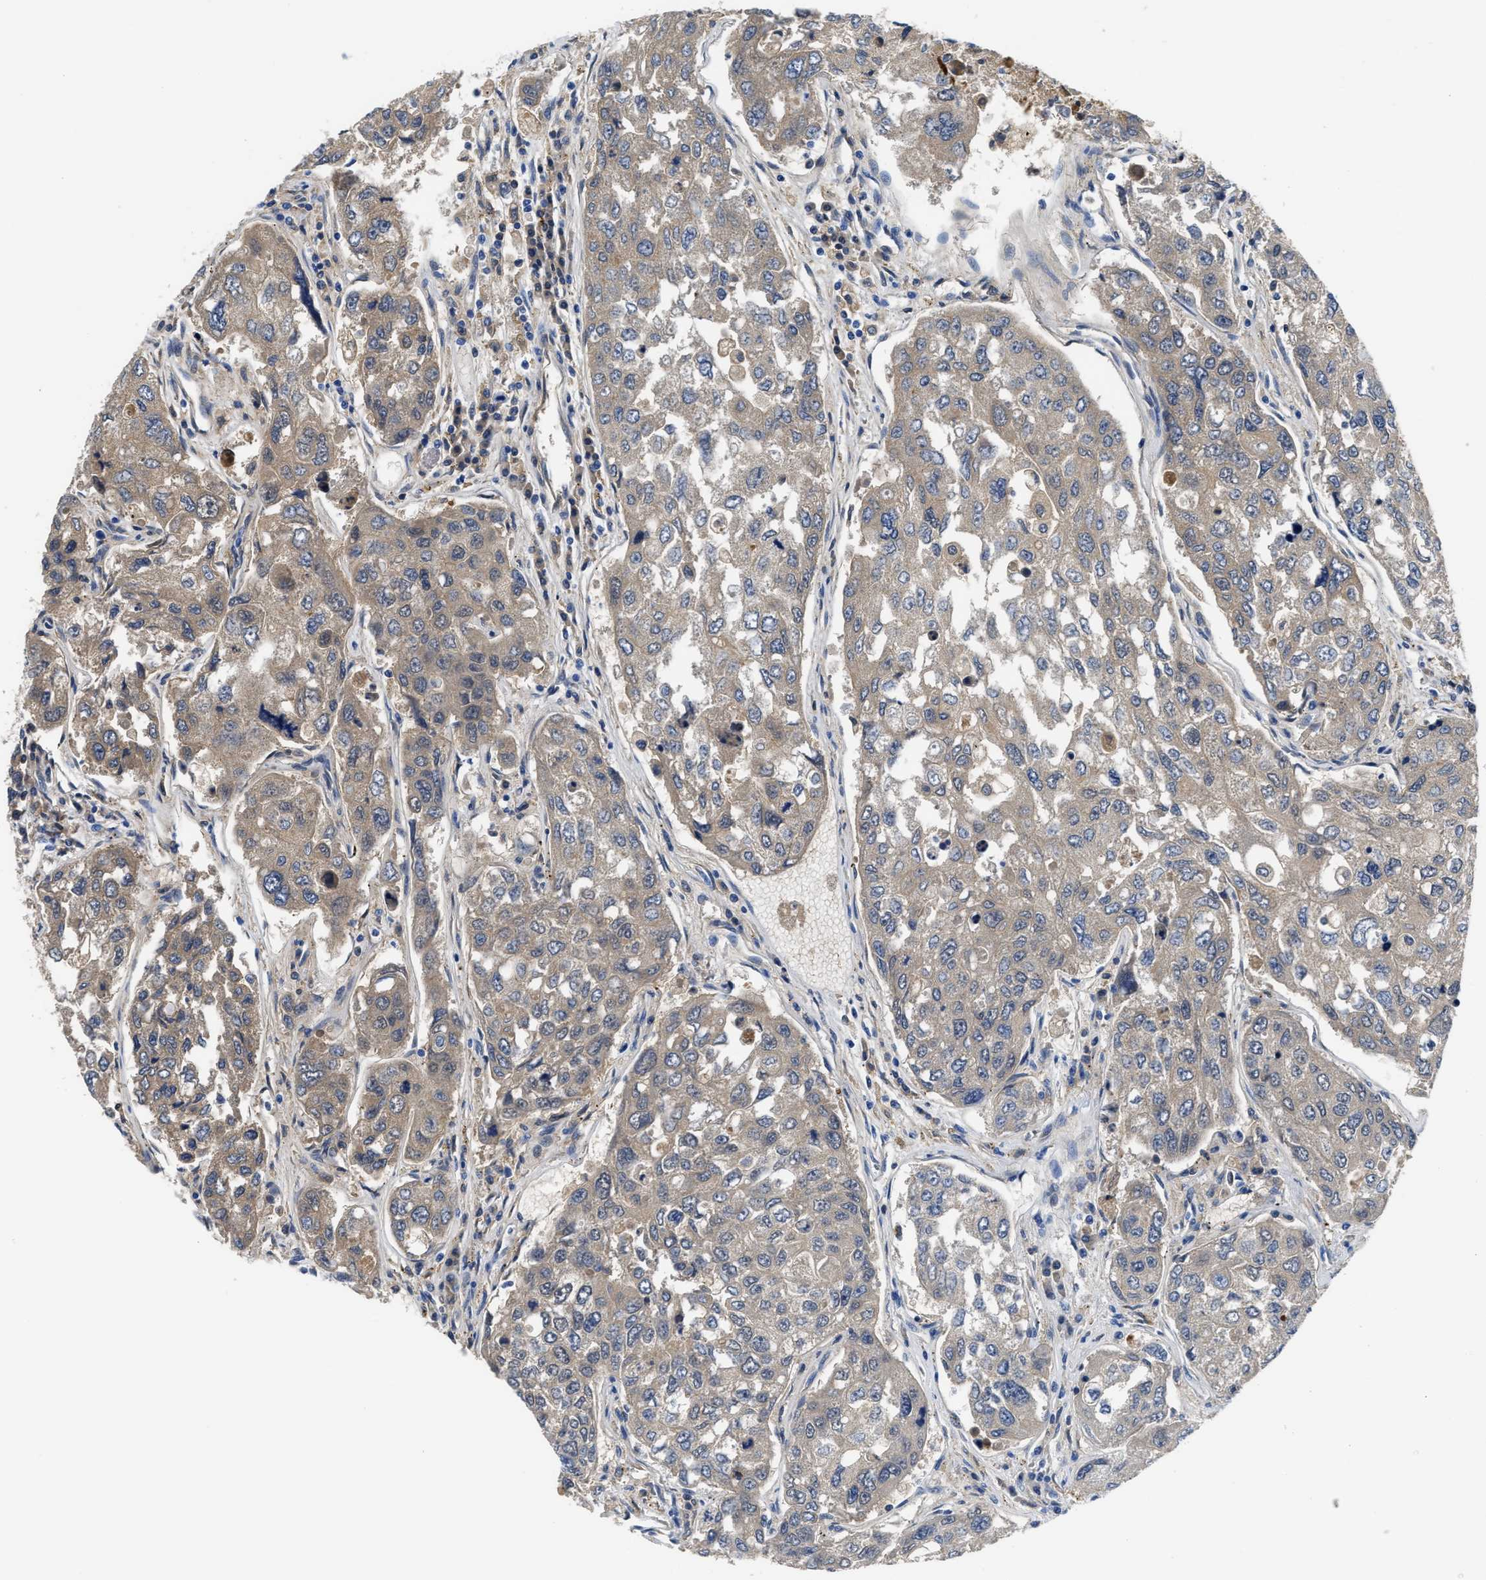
{"staining": {"intensity": "weak", "quantity": ">75%", "location": "cytoplasmic/membranous"}, "tissue": "urothelial cancer", "cell_type": "Tumor cells", "image_type": "cancer", "snomed": [{"axis": "morphology", "description": "Urothelial carcinoma, High grade"}, {"axis": "topography", "description": "Lymph node"}, {"axis": "topography", "description": "Urinary bladder"}], "caption": "There is low levels of weak cytoplasmic/membranous positivity in tumor cells of urothelial cancer, as demonstrated by immunohistochemical staining (brown color).", "gene": "GC", "patient": {"sex": "male", "age": 51}}